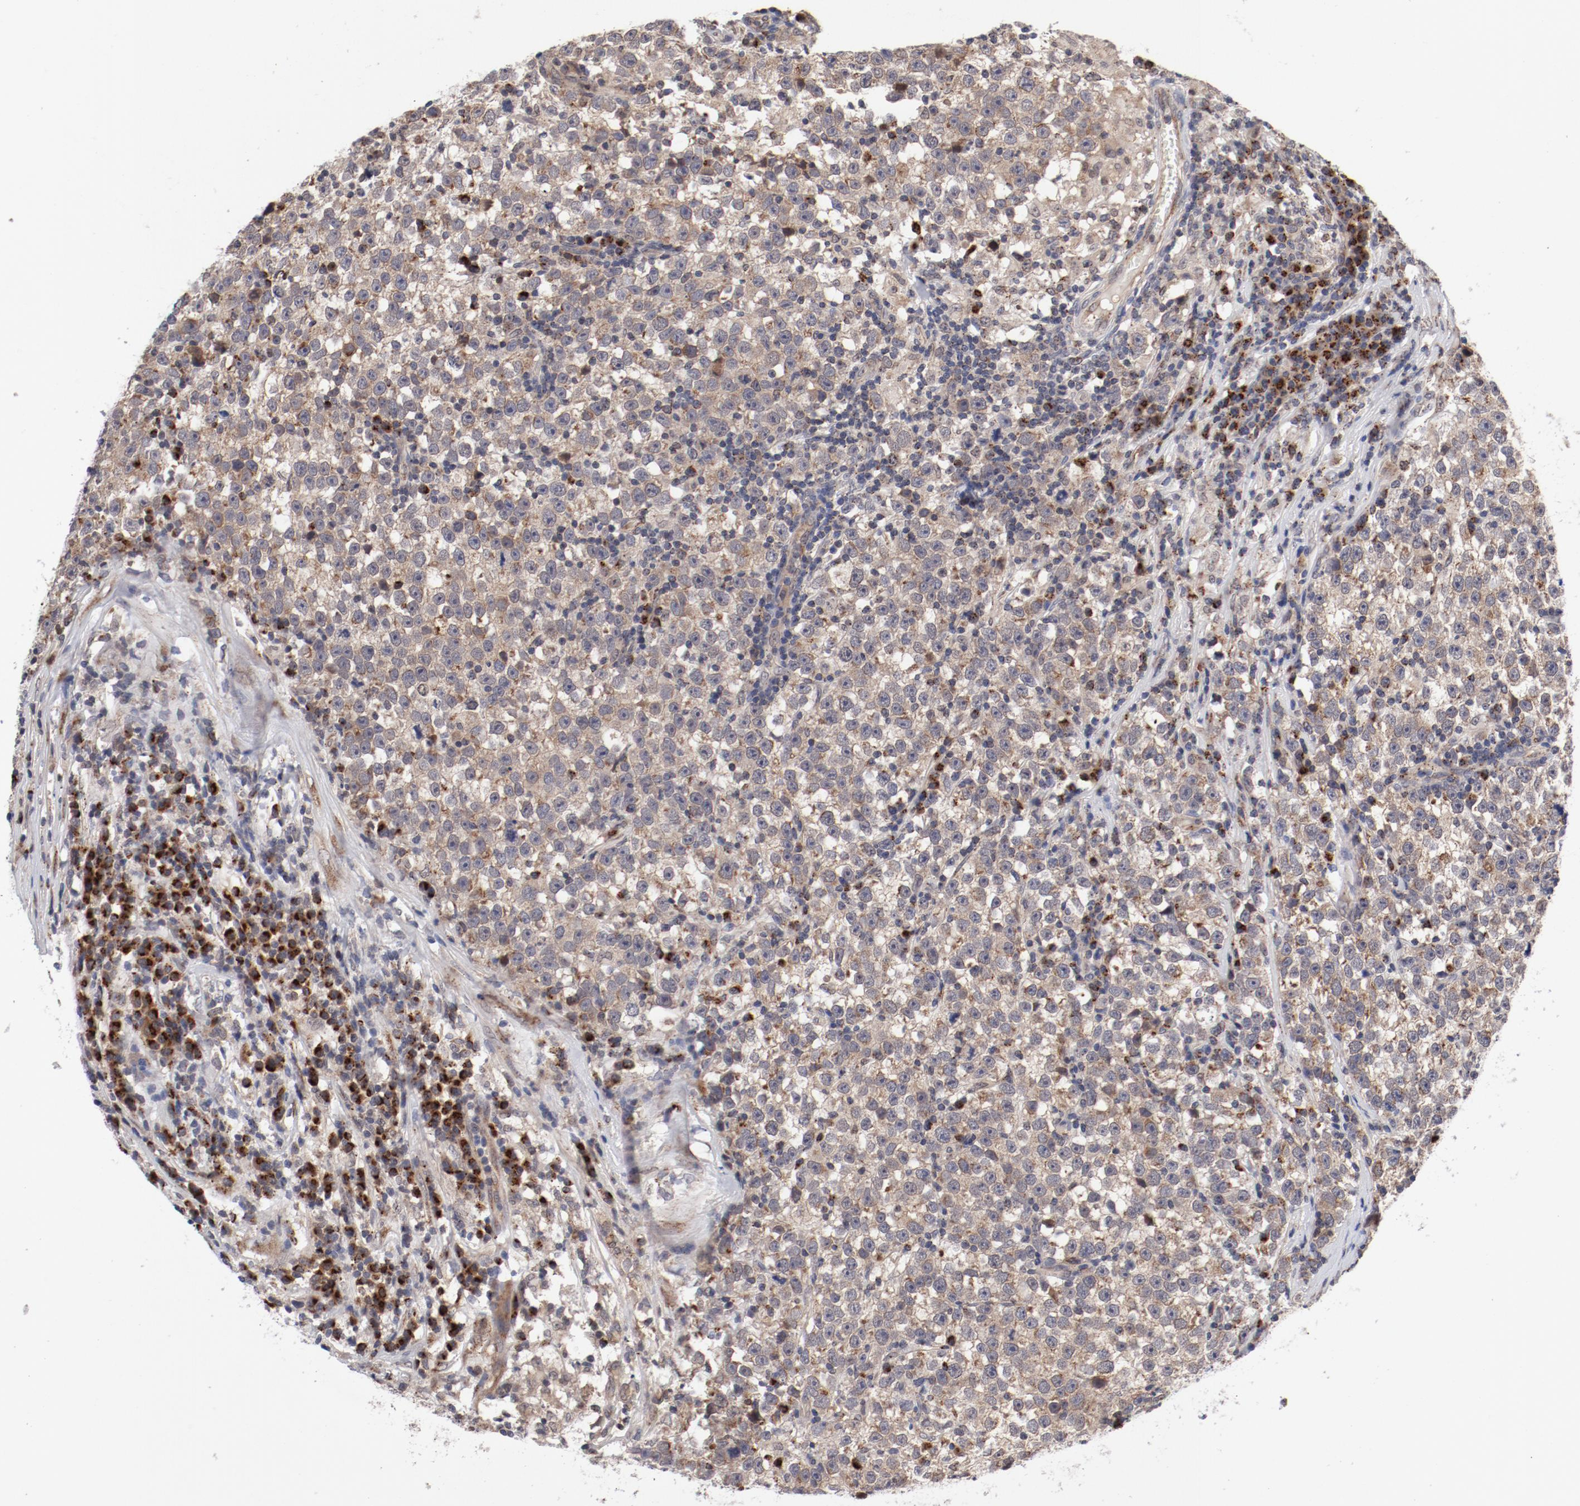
{"staining": {"intensity": "weak", "quantity": "<25%", "location": "cytoplasmic/membranous"}, "tissue": "testis cancer", "cell_type": "Tumor cells", "image_type": "cancer", "snomed": [{"axis": "morphology", "description": "Seminoma, NOS"}, {"axis": "topography", "description": "Testis"}], "caption": "Immunohistochemistry (IHC) histopathology image of neoplastic tissue: human seminoma (testis) stained with DAB demonstrates no significant protein staining in tumor cells.", "gene": "RPL12", "patient": {"sex": "male", "age": 43}}